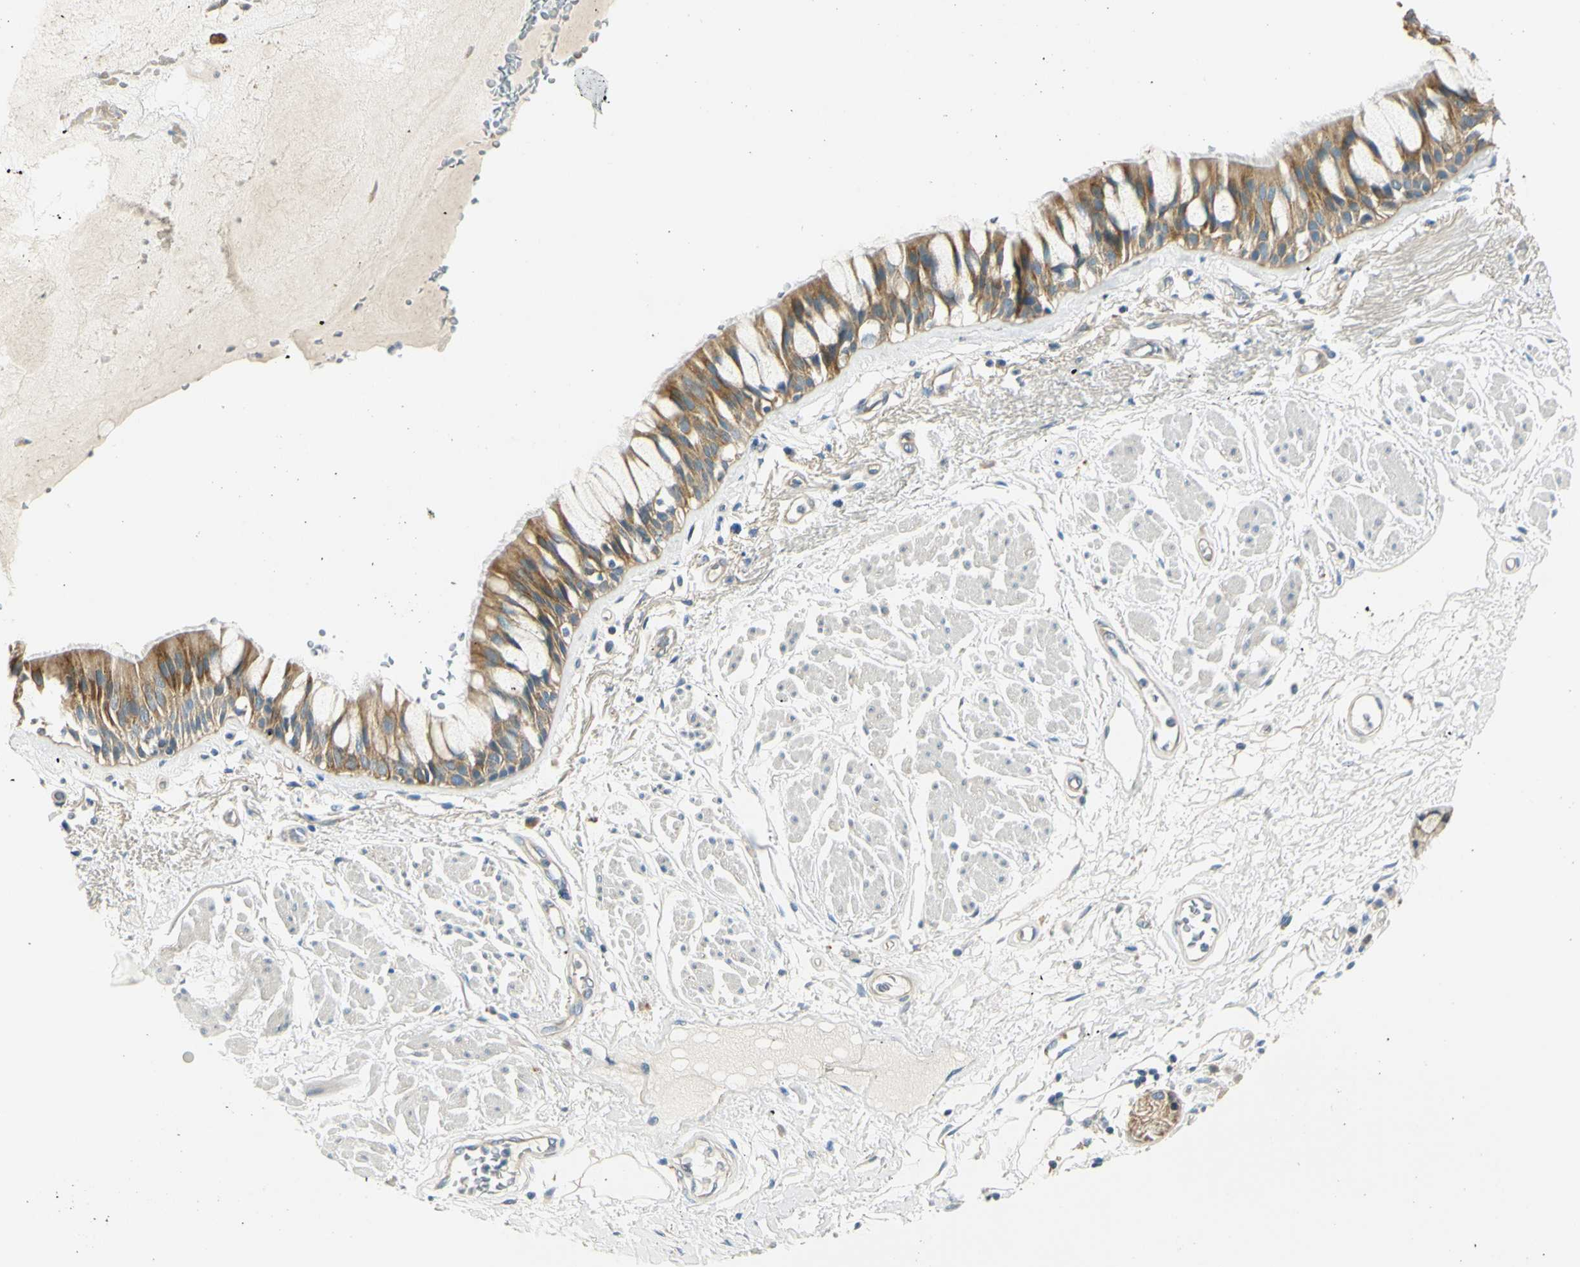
{"staining": {"intensity": "moderate", "quantity": ">75%", "location": "cytoplasmic/membranous"}, "tissue": "bronchus", "cell_type": "Respiratory epithelial cells", "image_type": "normal", "snomed": [{"axis": "morphology", "description": "Normal tissue, NOS"}, {"axis": "topography", "description": "Bronchus"}], "caption": "Bronchus was stained to show a protein in brown. There is medium levels of moderate cytoplasmic/membranous expression in about >75% of respiratory epithelial cells. The staining is performed using DAB (3,3'-diaminobenzidine) brown chromogen to label protein expression. The nuclei are counter-stained blue using hematoxylin.", "gene": "LAMA3", "patient": {"sex": "male", "age": 66}}